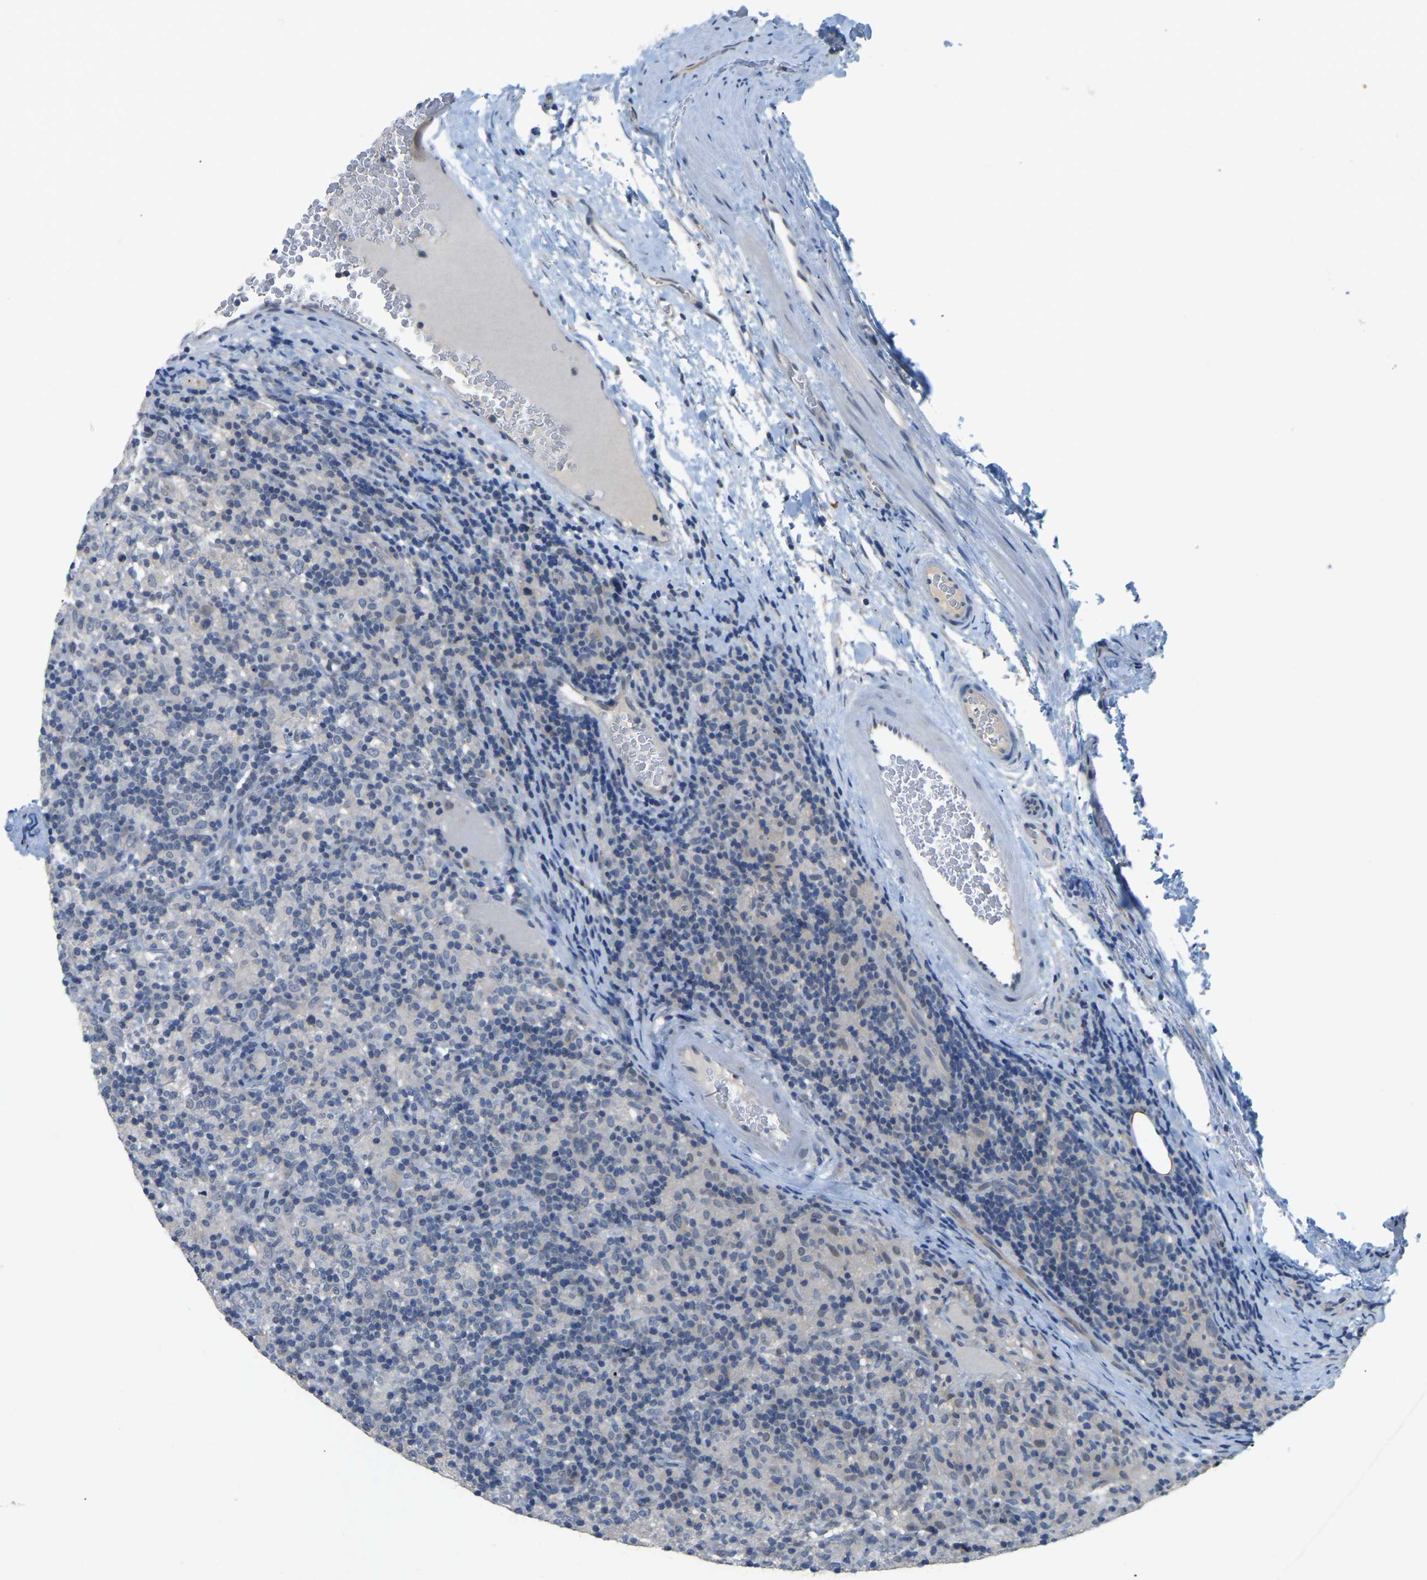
{"staining": {"intensity": "negative", "quantity": "none", "location": "none"}, "tissue": "lymphoma", "cell_type": "Tumor cells", "image_type": "cancer", "snomed": [{"axis": "morphology", "description": "Hodgkin's disease, NOS"}, {"axis": "topography", "description": "Lymph node"}], "caption": "The photomicrograph reveals no significant staining in tumor cells of Hodgkin's disease. (Brightfield microscopy of DAB (3,3'-diaminobenzidine) immunohistochemistry (IHC) at high magnification).", "gene": "AHNAK", "patient": {"sex": "male", "age": 70}}